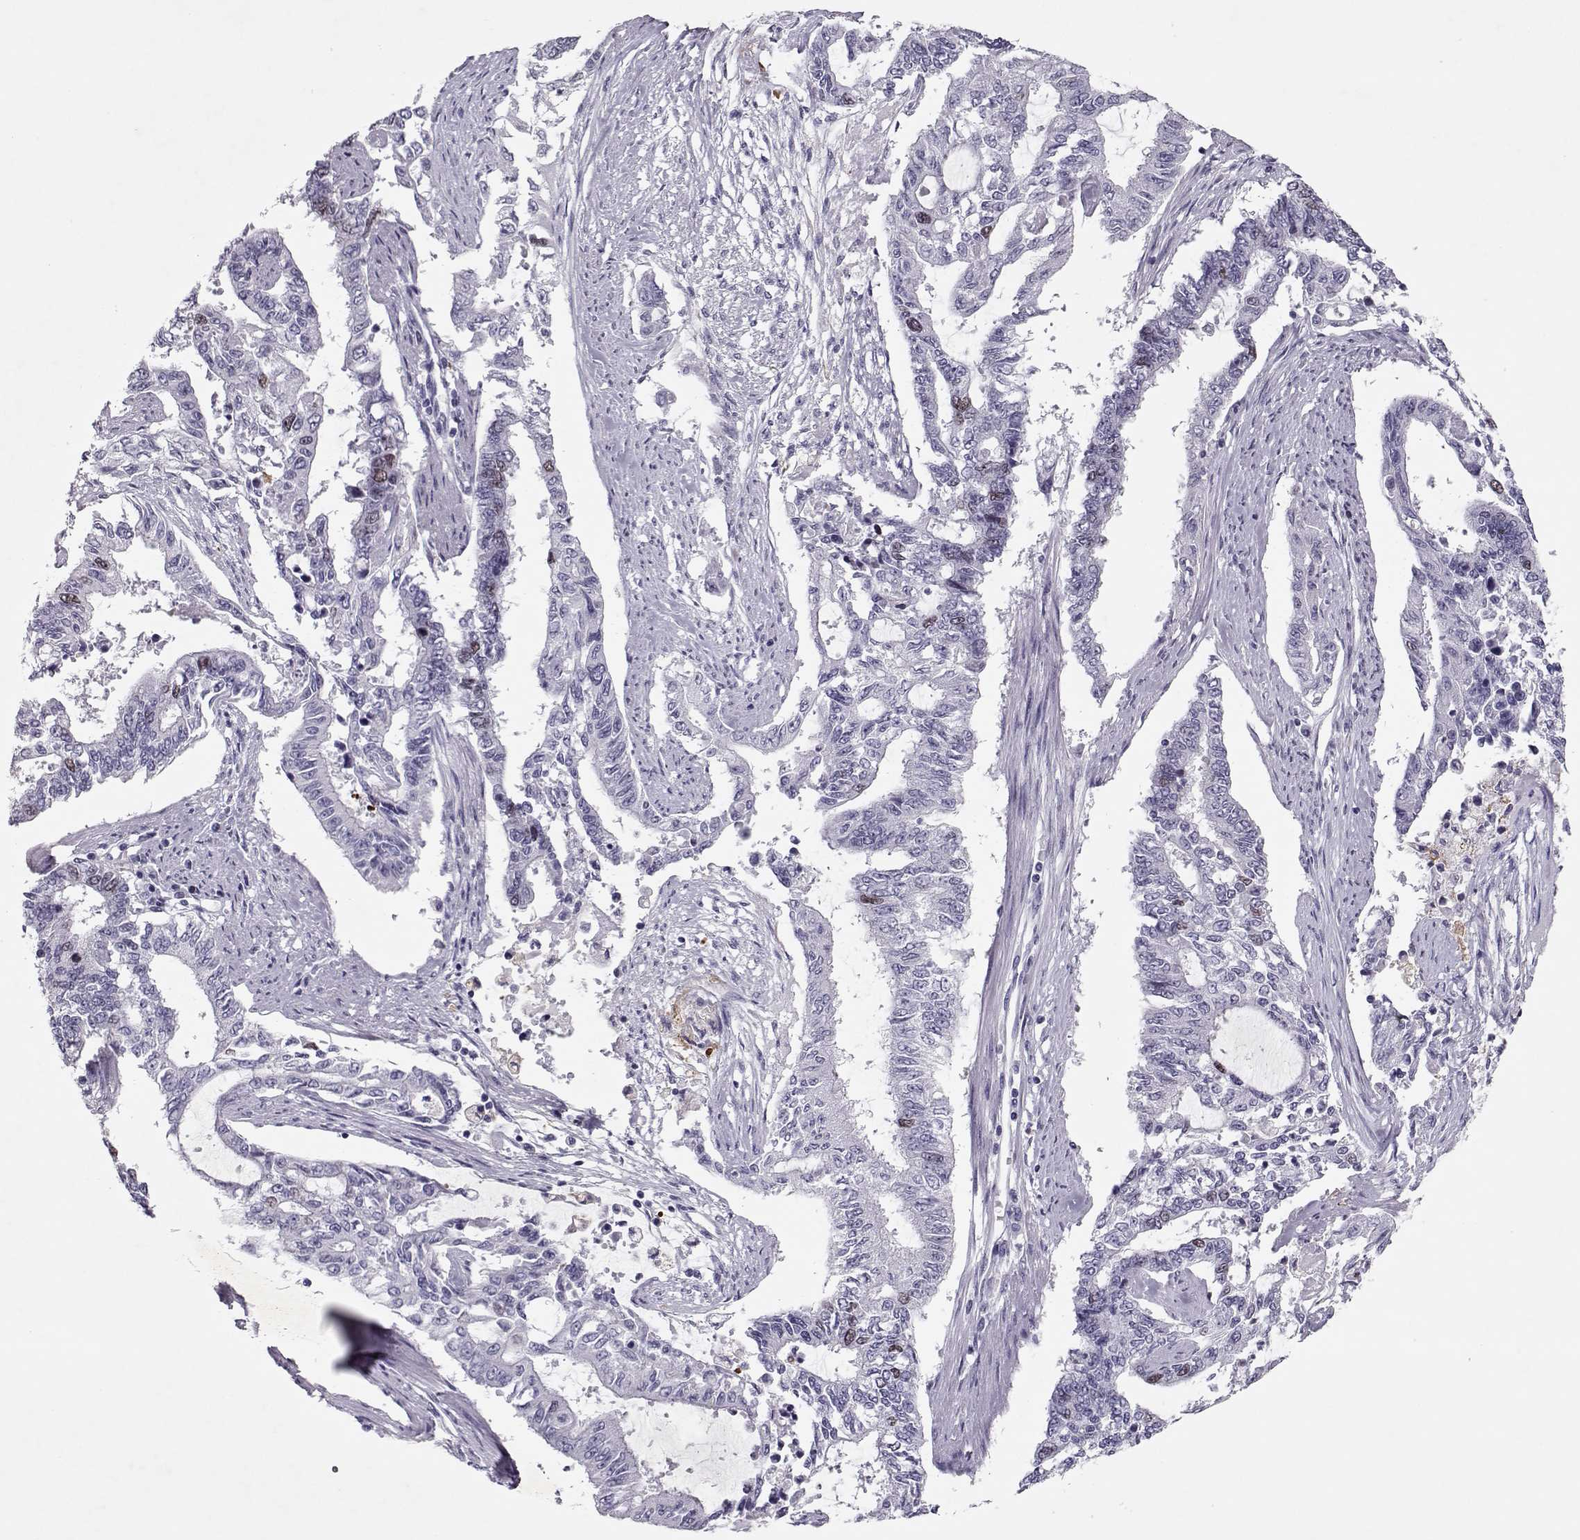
{"staining": {"intensity": "weak", "quantity": "<25%", "location": "nuclear"}, "tissue": "endometrial cancer", "cell_type": "Tumor cells", "image_type": "cancer", "snomed": [{"axis": "morphology", "description": "Adenocarcinoma, NOS"}, {"axis": "topography", "description": "Uterus"}], "caption": "Human endometrial cancer stained for a protein using immunohistochemistry shows no staining in tumor cells.", "gene": "SGO1", "patient": {"sex": "female", "age": 59}}